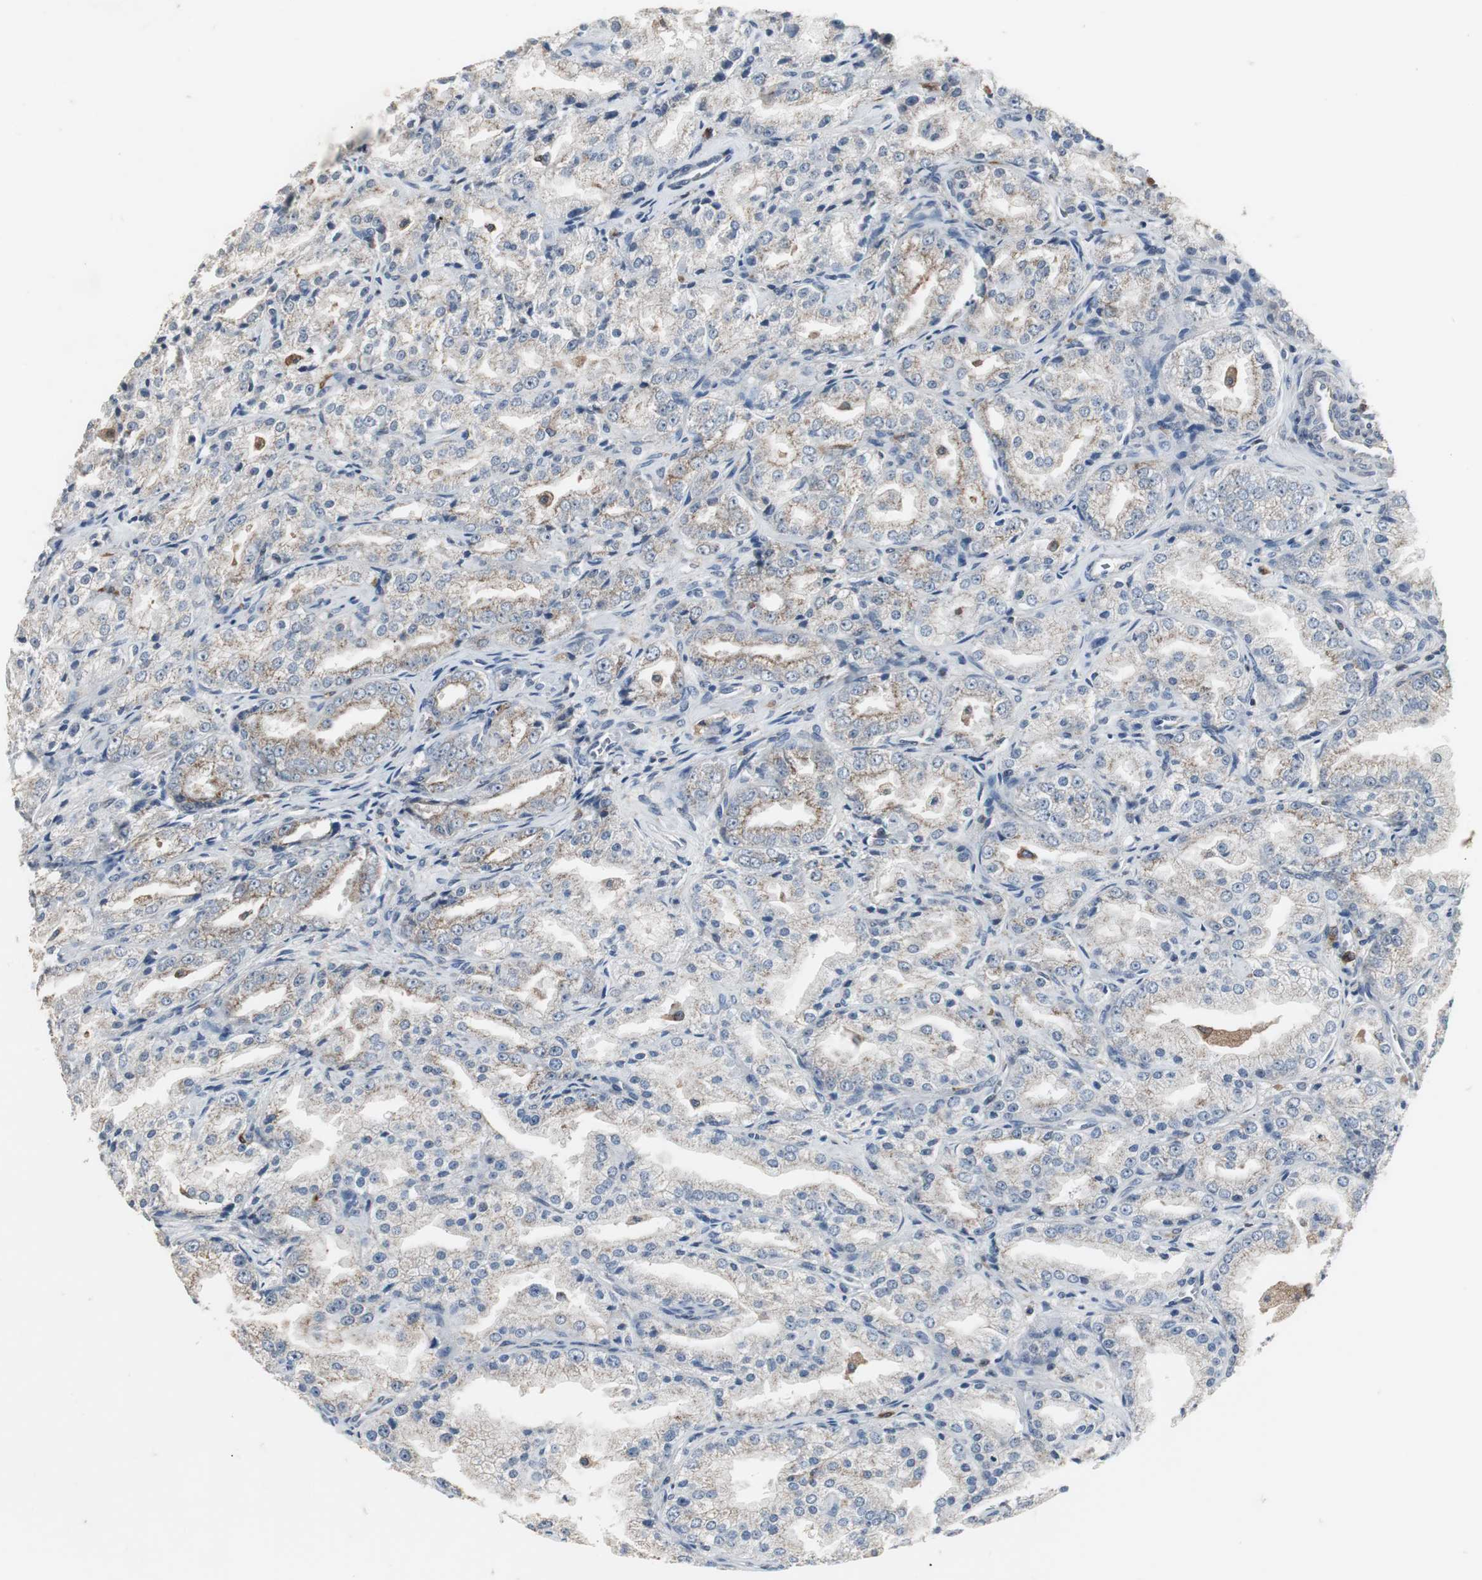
{"staining": {"intensity": "weak", "quantity": ">75%", "location": "cytoplasmic/membranous"}, "tissue": "prostate cancer", "cell_type": "Tumor cells", "image_type": "cancer", "snomed": [{"axis": "morphology", "description": "Adenocarcinoma, High grade"}, {"axis": "topography", "description": "Prostate"}], "caption": "Prostate adenocarcinoma (high-grade) stained for a protein reveals weak cytoplasmic/membranous positivity in tumor cells.", "gene": "NCF2", "patient": {"sex": "male", "age": 61}}